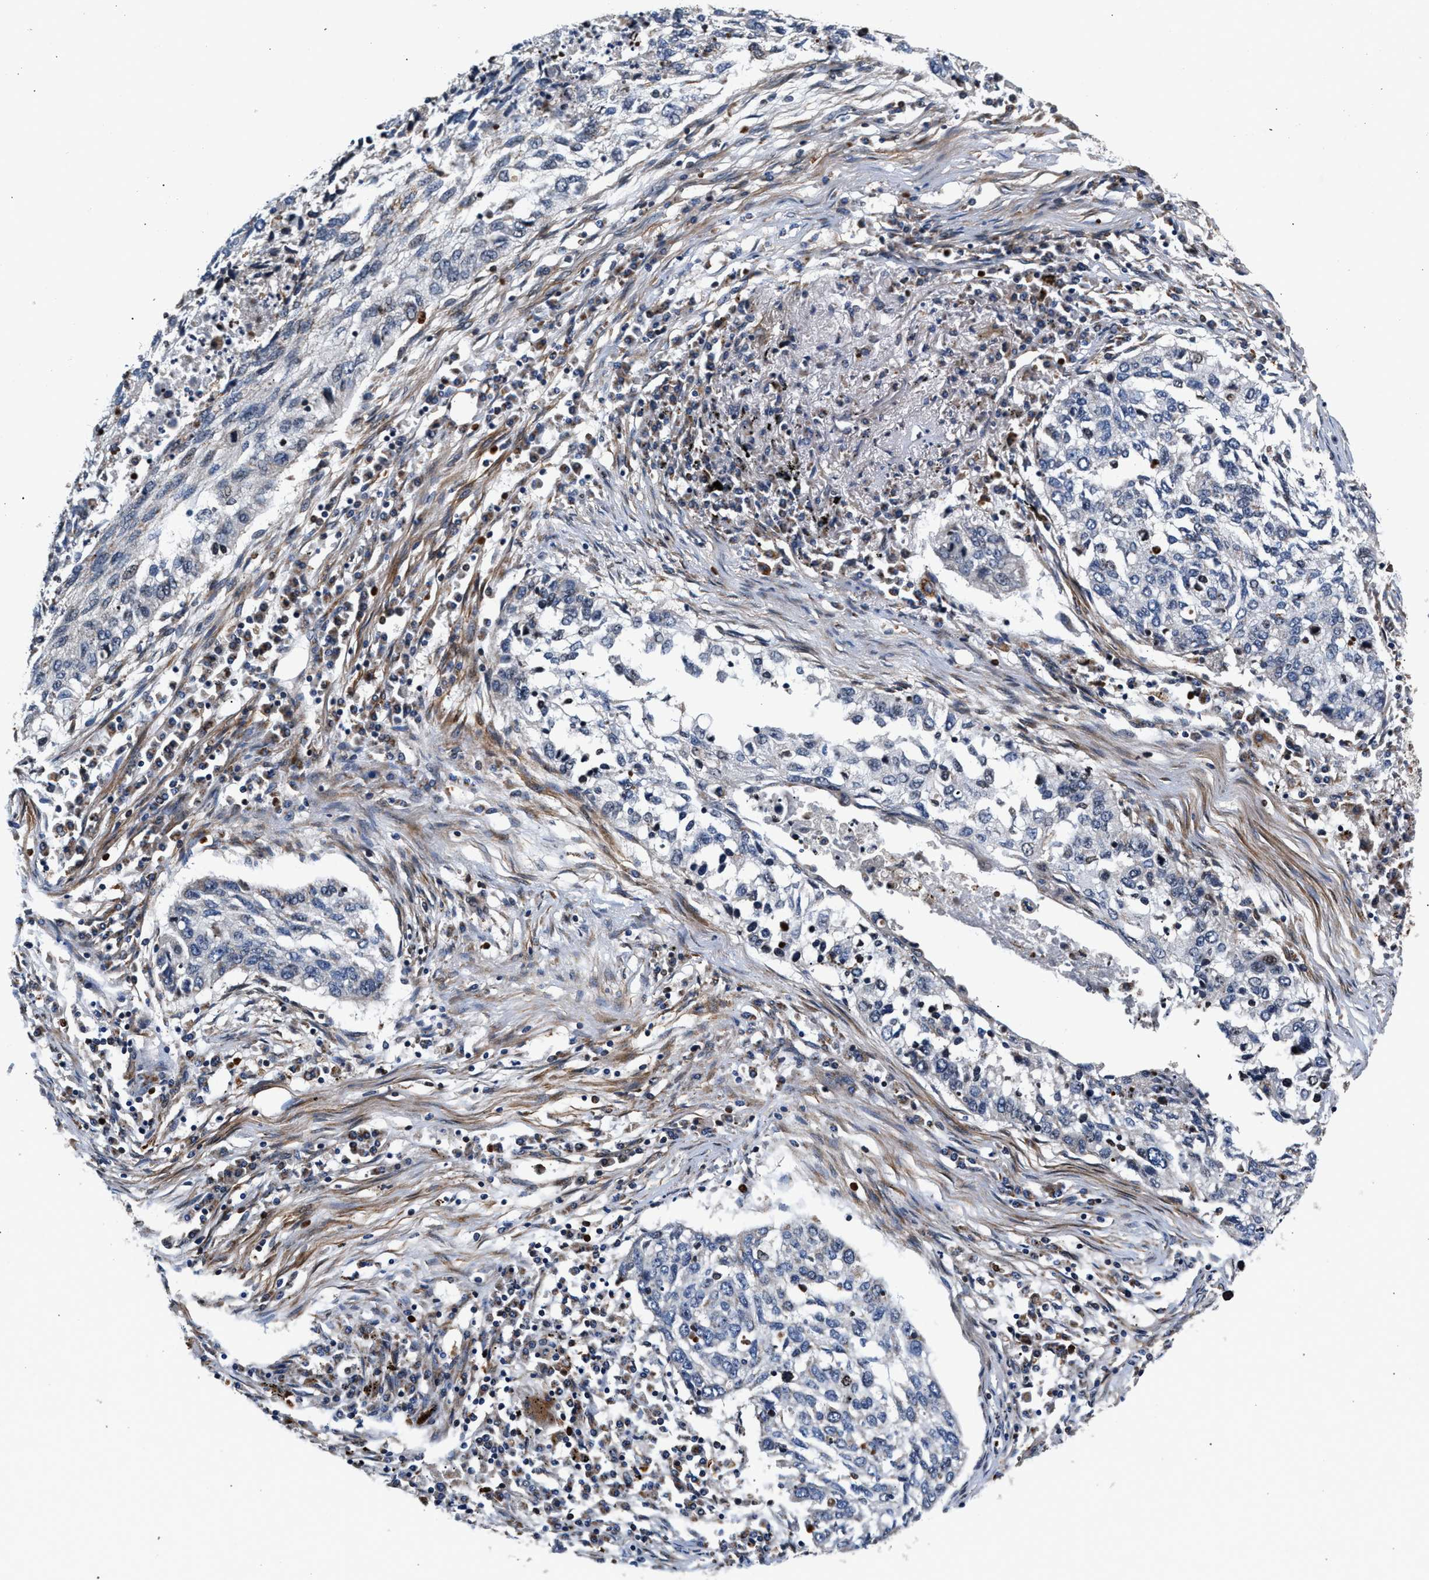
{"staining": {"intensity": "negative", "quantity": "none", "location": "none"}, "tissue": "lung cancer", "cell_type": "Tumor cells", "image_type": "cancer", "snomed": [{"axis": "morphology", "description": "Squamous cell carcinoma, NOS"}, {"axis": "topography", "description": "Lung"}], "caption": "Immunohistochemistry micrograph of lung squamous cell carcinoma stained for a protein (brown), which reveals no positivity in tumor cells.", "gene": "SGK1", "patient": {"sex": "female", "age": 63}}